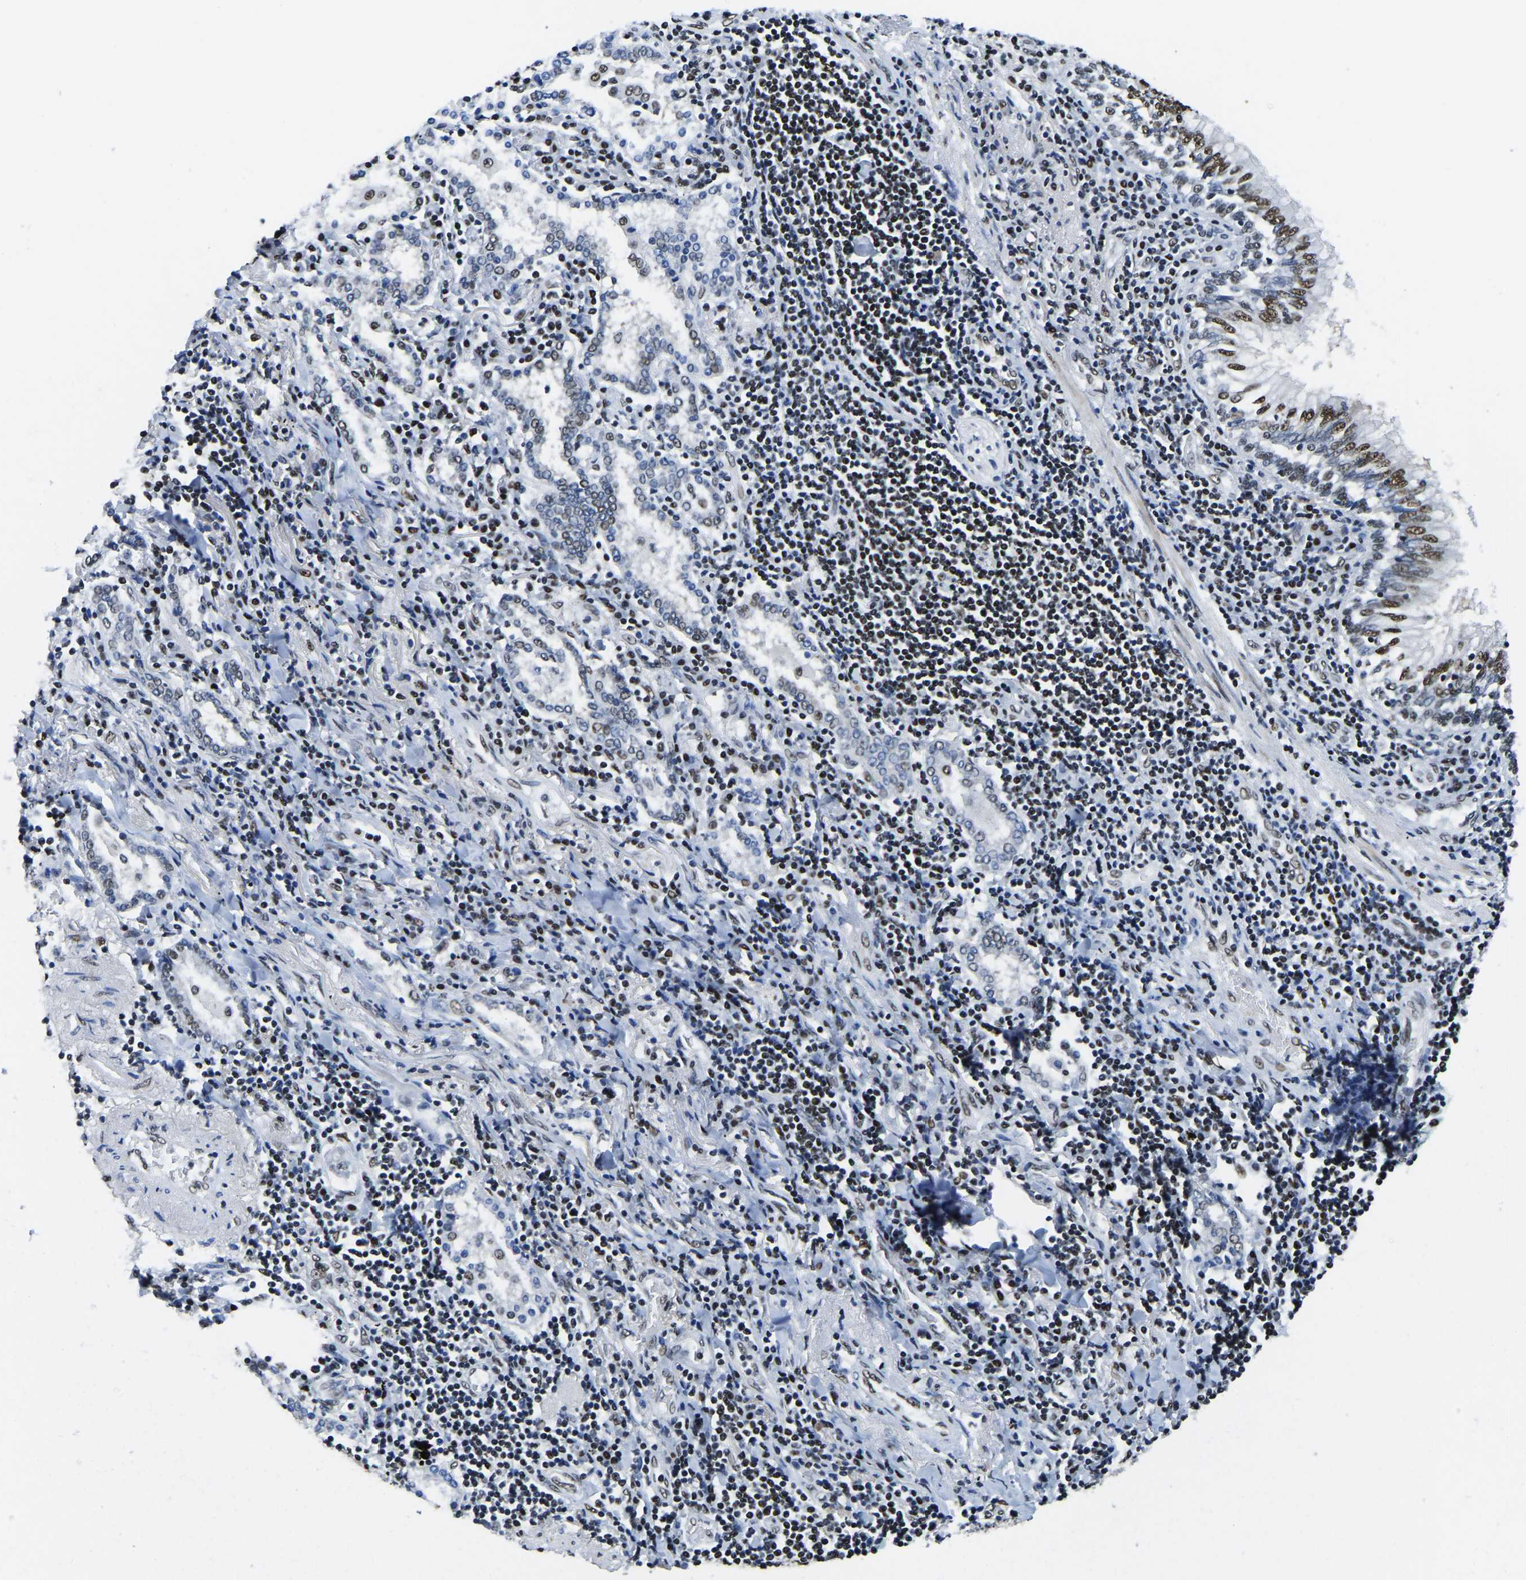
{"staining": {"intensity": "moderate", "quantity": "<25%", "location": "nuclear"}, "tissue": "lung cancer", "cell_type": "Tumor cells", "image_type": "cancer", "snomed": [{"axis": "morphology", "description": "Adenocarcinoma, NOS"}, {"axis": "topography", "description": "Lung"}], "caption": "A brown stain labels moderate nuclear staining of a protein in human lung cancer tumor cells.", "gene": "UBA1", "patient": {"sex": "female", "age": 65}}